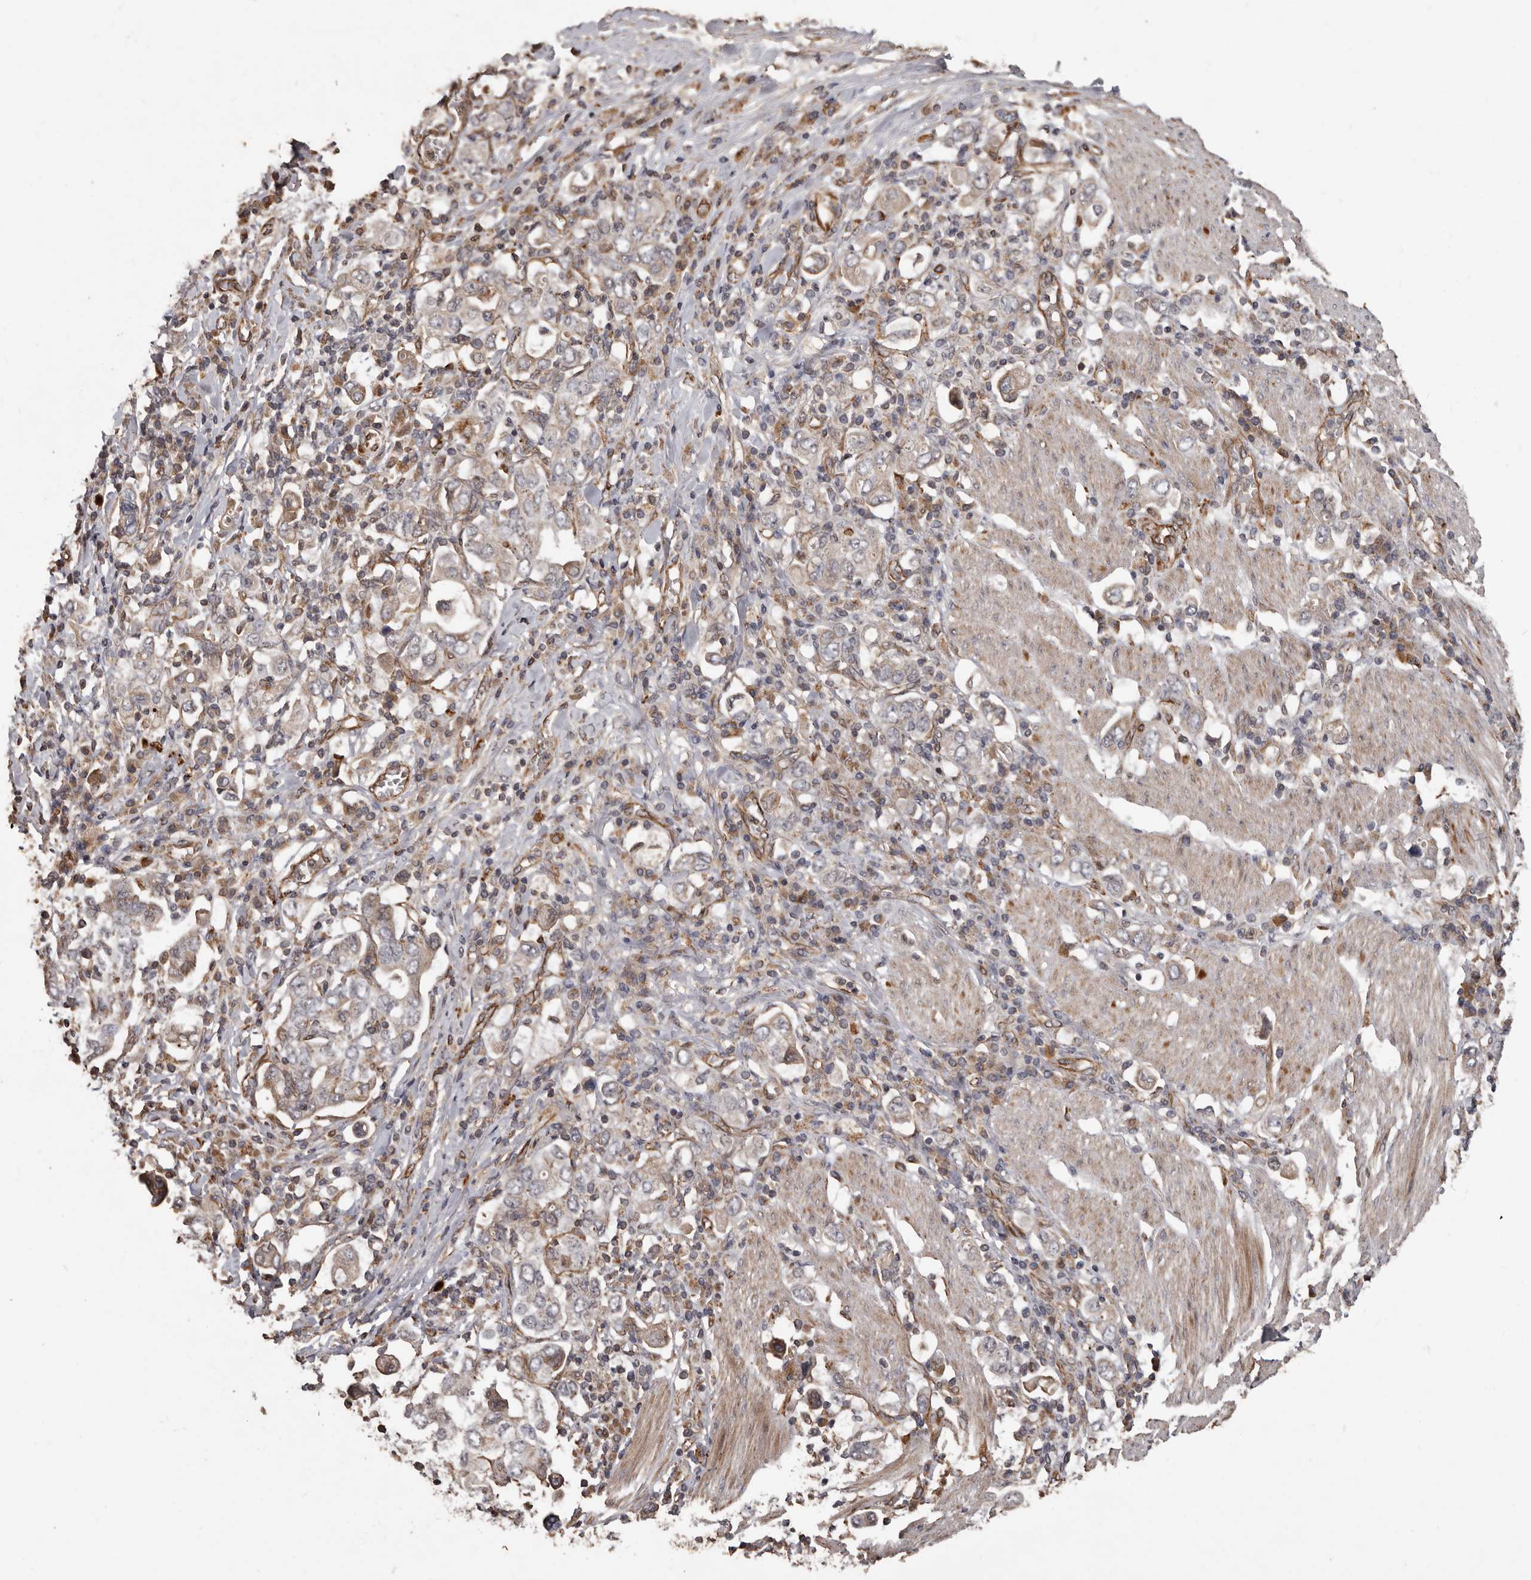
{"staining": {"intensity": "weak", "quantity": "<25%", "location": "cytoplasmic/membranous"}, "tissue": "stomach cancer", "cell_type": "Tumor cells", "image_type": "cancer", "snomed": [{"axis": "morphology", "description": "Adenocarcinoma, NOS"}, {"axis": "topography", "description": "Stomach, upper"}], "caption": "High magnification brightfield microscopy of stomach cancer stained with DAB (brown) and counterstained with hematoxylin (blue): tumor cells show no significant staining.", "gene": "BRAT1", "patient": {"sex": "male", "age": 62}}